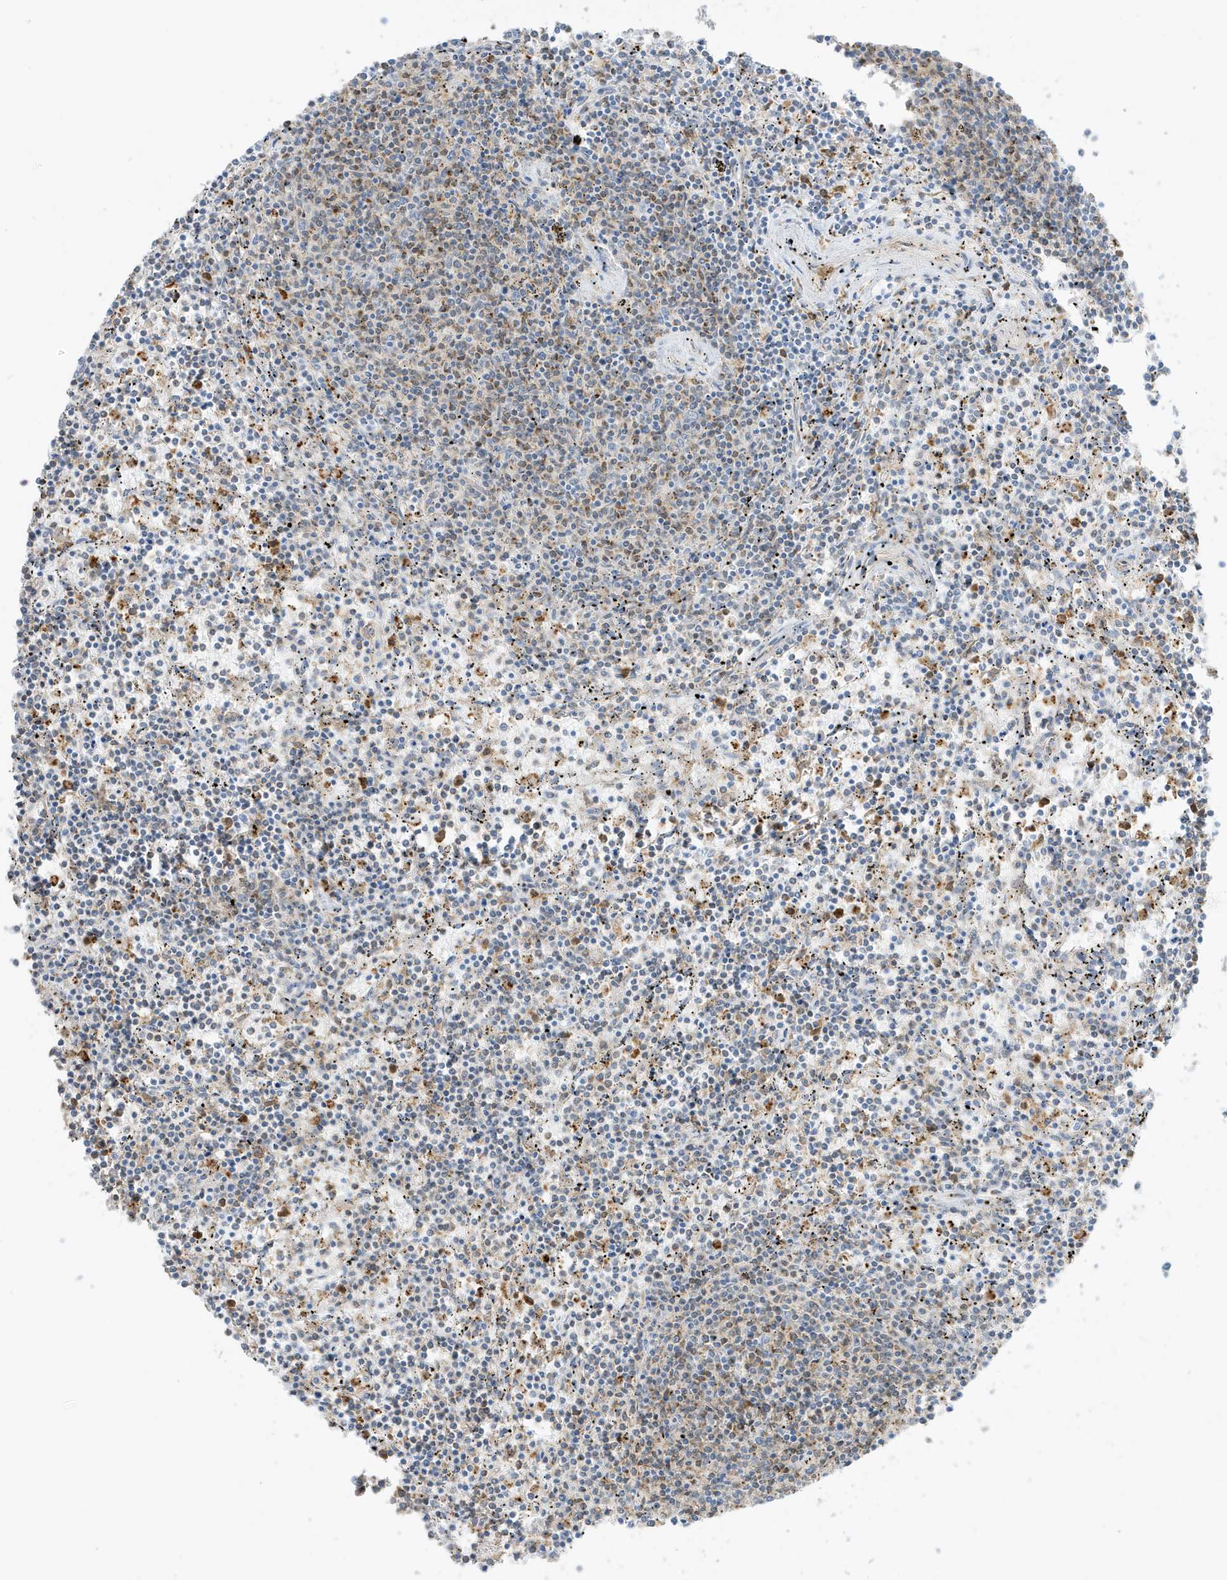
{"staining": {"intensity": "negative", "quantity": "none", "location": "none"}, "tissue": "lymphoma", "cell_type": "Tumor cells", "image_type": "cancer", "snomed": [{"axis": "morphology", "description": "Malignant lymphoma, non-Hodgkin's type, Low grade"}, {"axis": "topography", "description": "Spleen"}], "caption": "A photomicrograph of low-grade malignant lymphoma, non-Hodgkin's type stained for a protein displays no brown staining in tumor cells.", "gene": "GCA", "patient": {"sex": "female", "age": 50}}